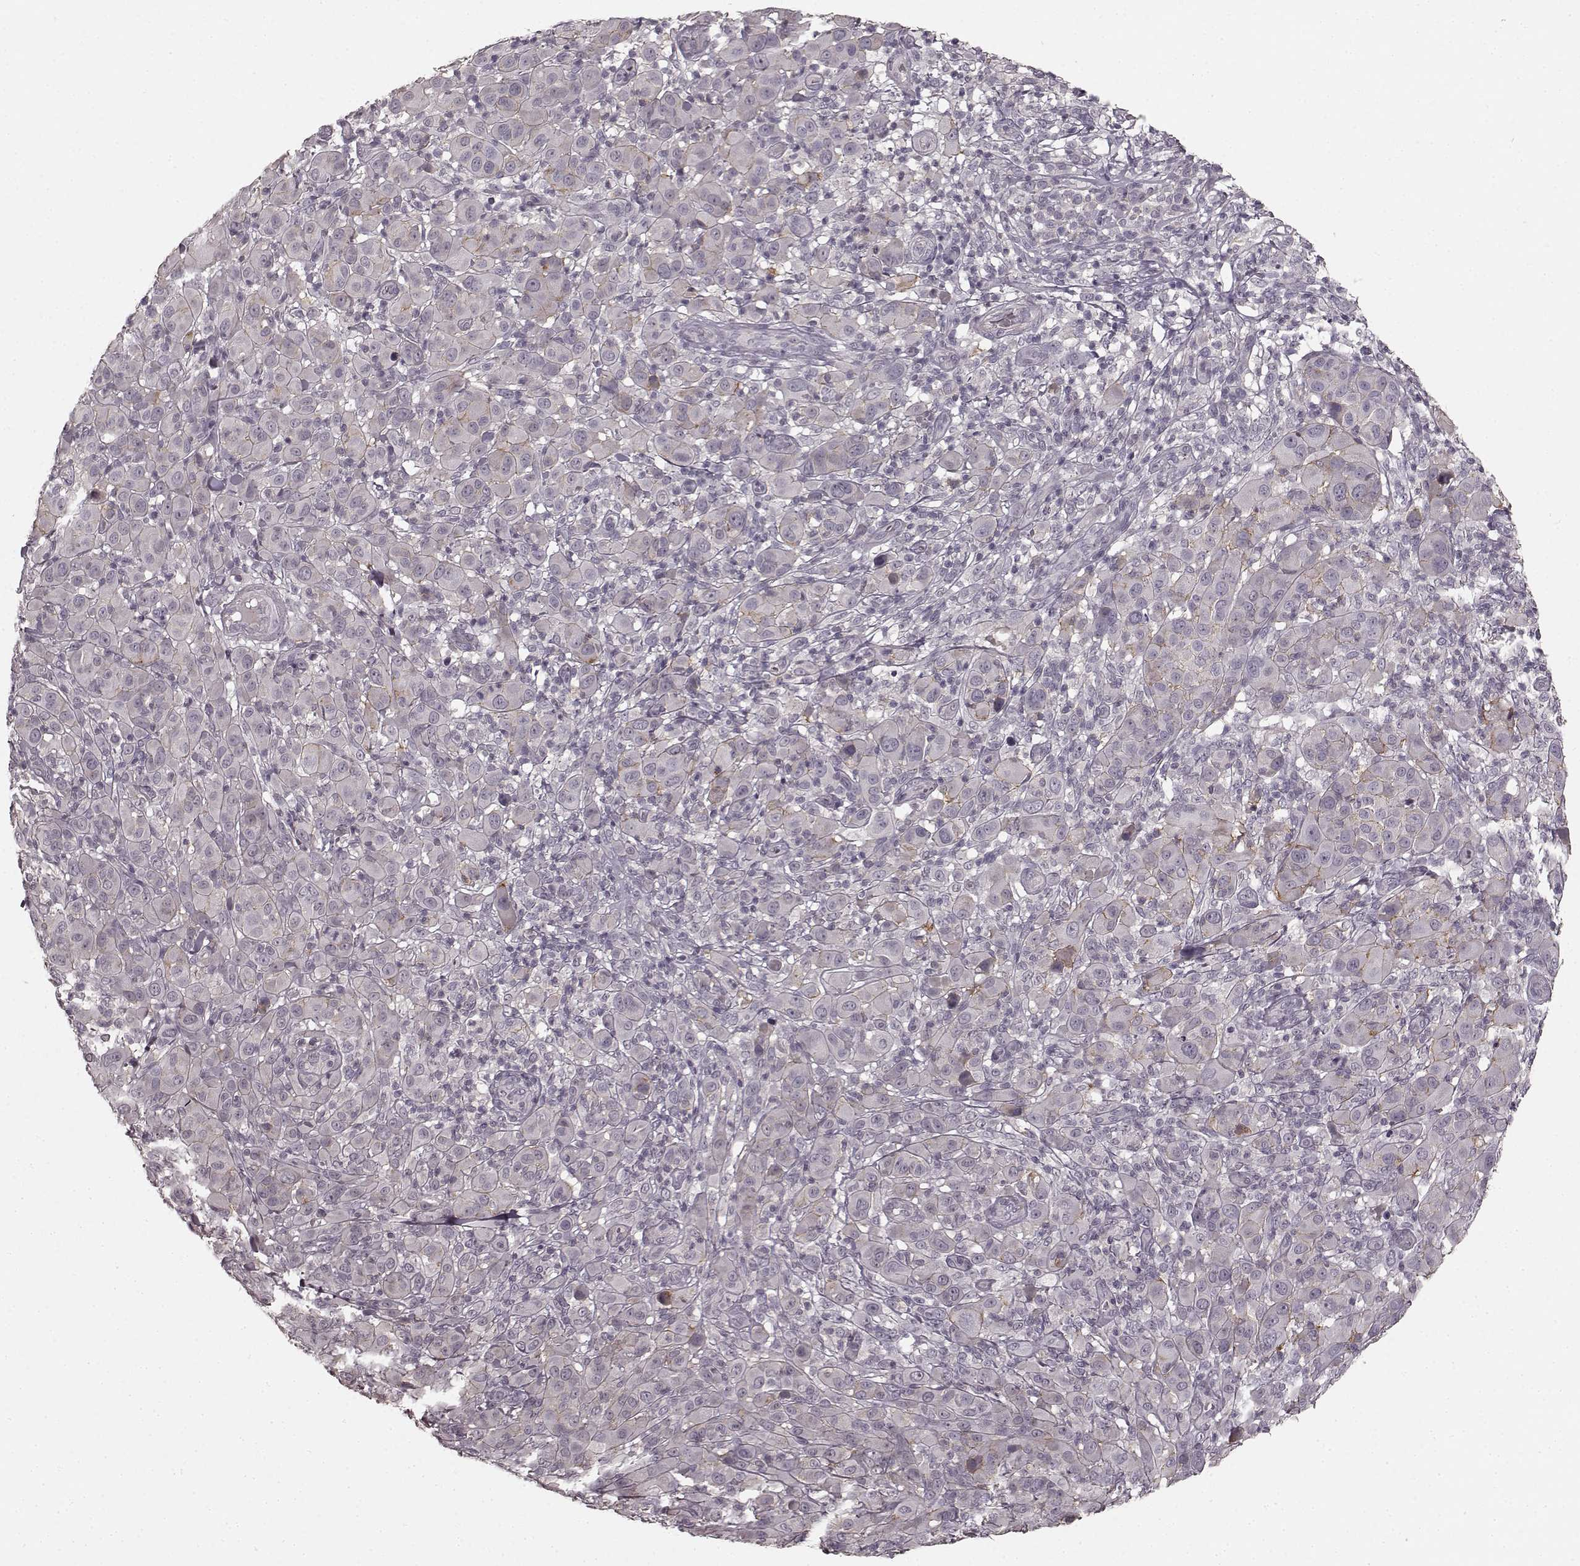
{"staining": {"intensity": "negative", "quantity": "none", "location": "none"}, "tissue": "melanoma", "cell_type": "Tumor cells", "image_type": "cancer", "snomed": [{"axis": "morphology", "description": "Malignant melanoma, NOS"}, {"axis": "topography", "description": "Skin"}], "caption": "Tumor cells show no significant expression in melanoma.", "gene": "PRKCE", "patient": {"sex": "female", "age": 87}}